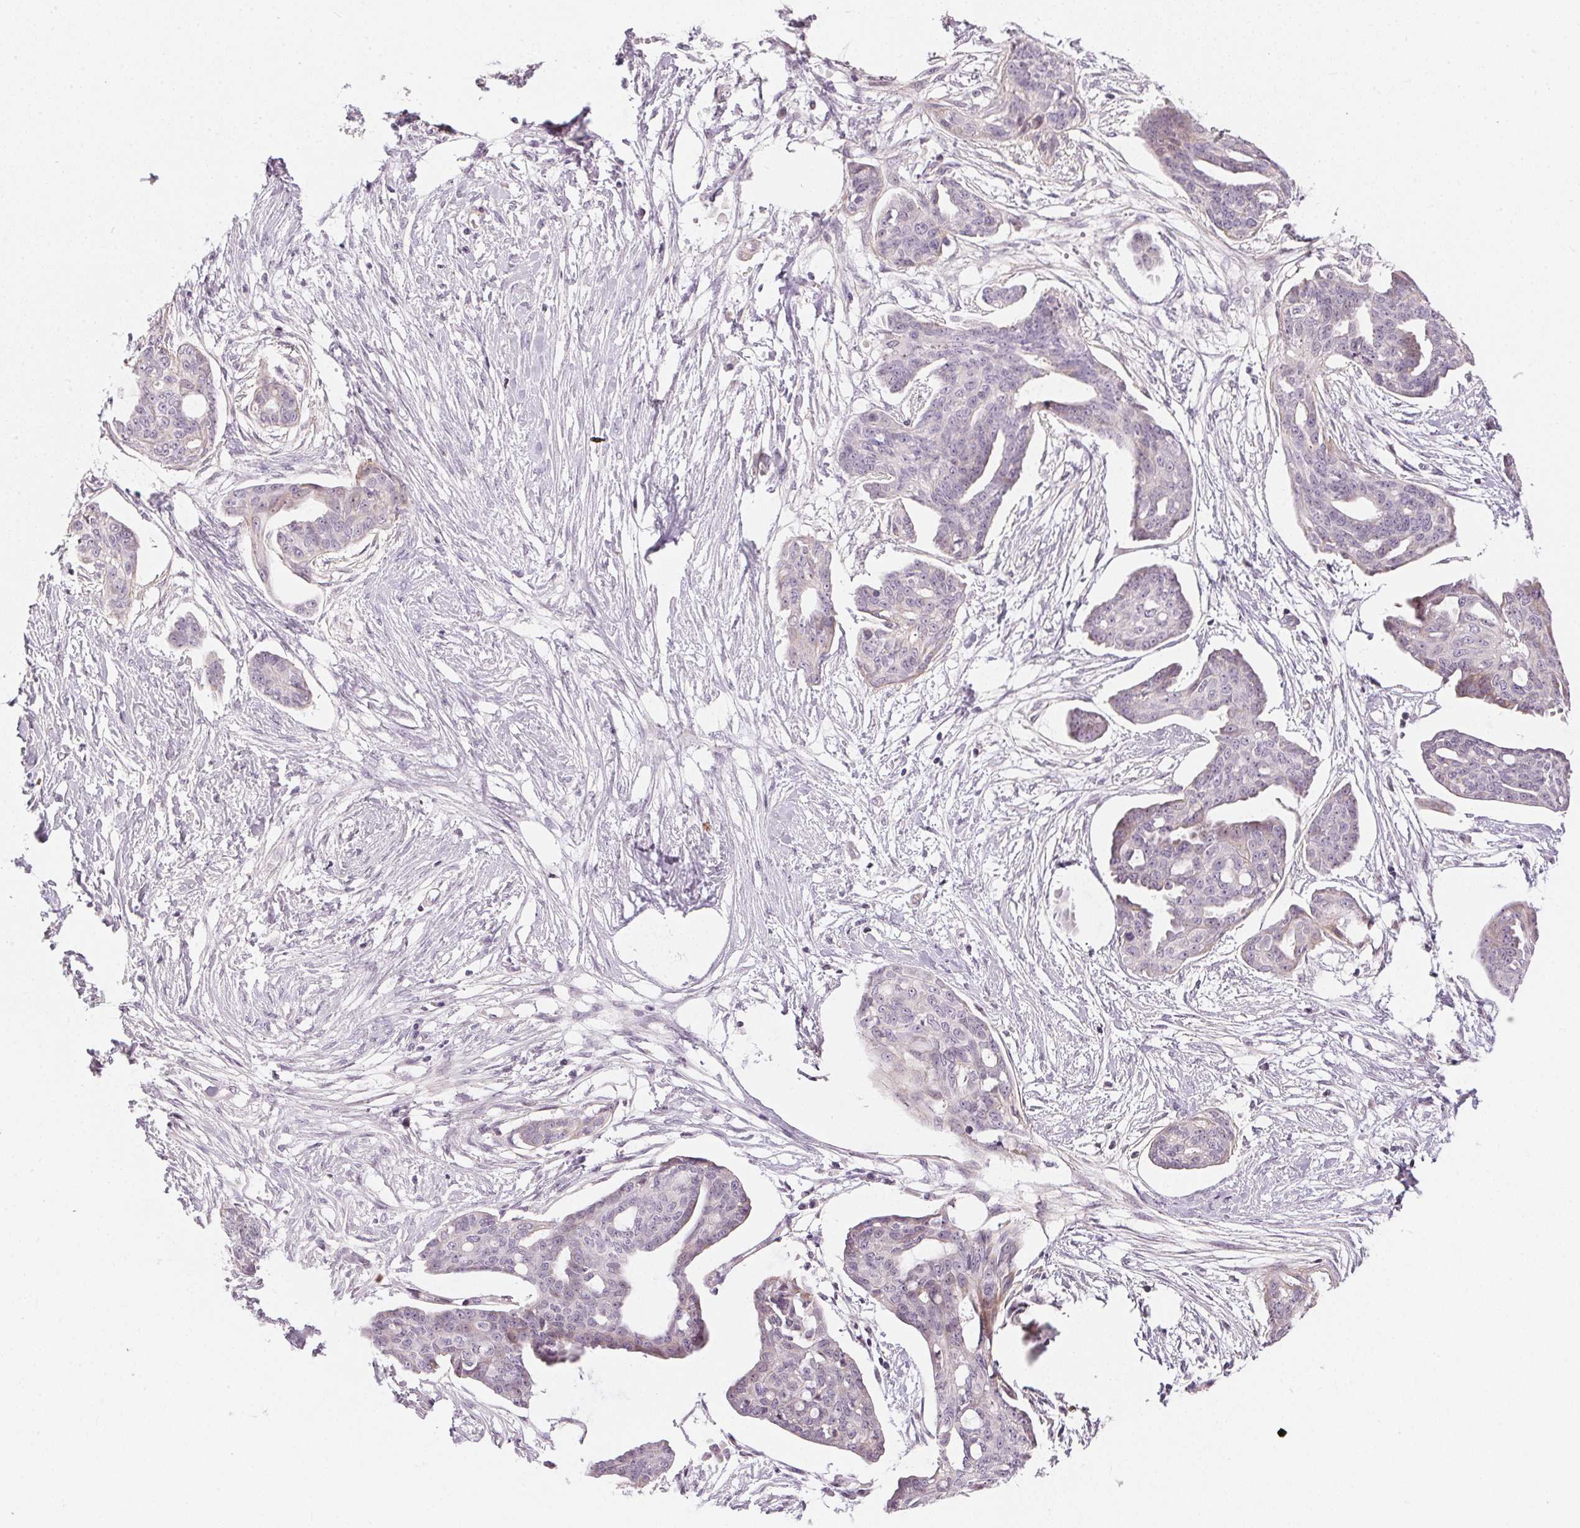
{"staining": {"intensity": "negative", "quantity": "none", "location": "none"}, "tissue": "ovarian cancer", "cell_type": "Tumor cells", "image_type": "cancer", "snomed": [{"axis": "morphology", "description": "Cystadenocarcinoma, serous, NOS"}, {"axis": "topography", "description": "Ovary"}], "caption": "Tumor cells are negative for protein expression in human serous cystadenocarcinoma (ovarian). (DAB immunohistochemistry (IHC), high magnification).", "gene": "GDAP1L1", "patient": {"sex": "female", "age": 71}}